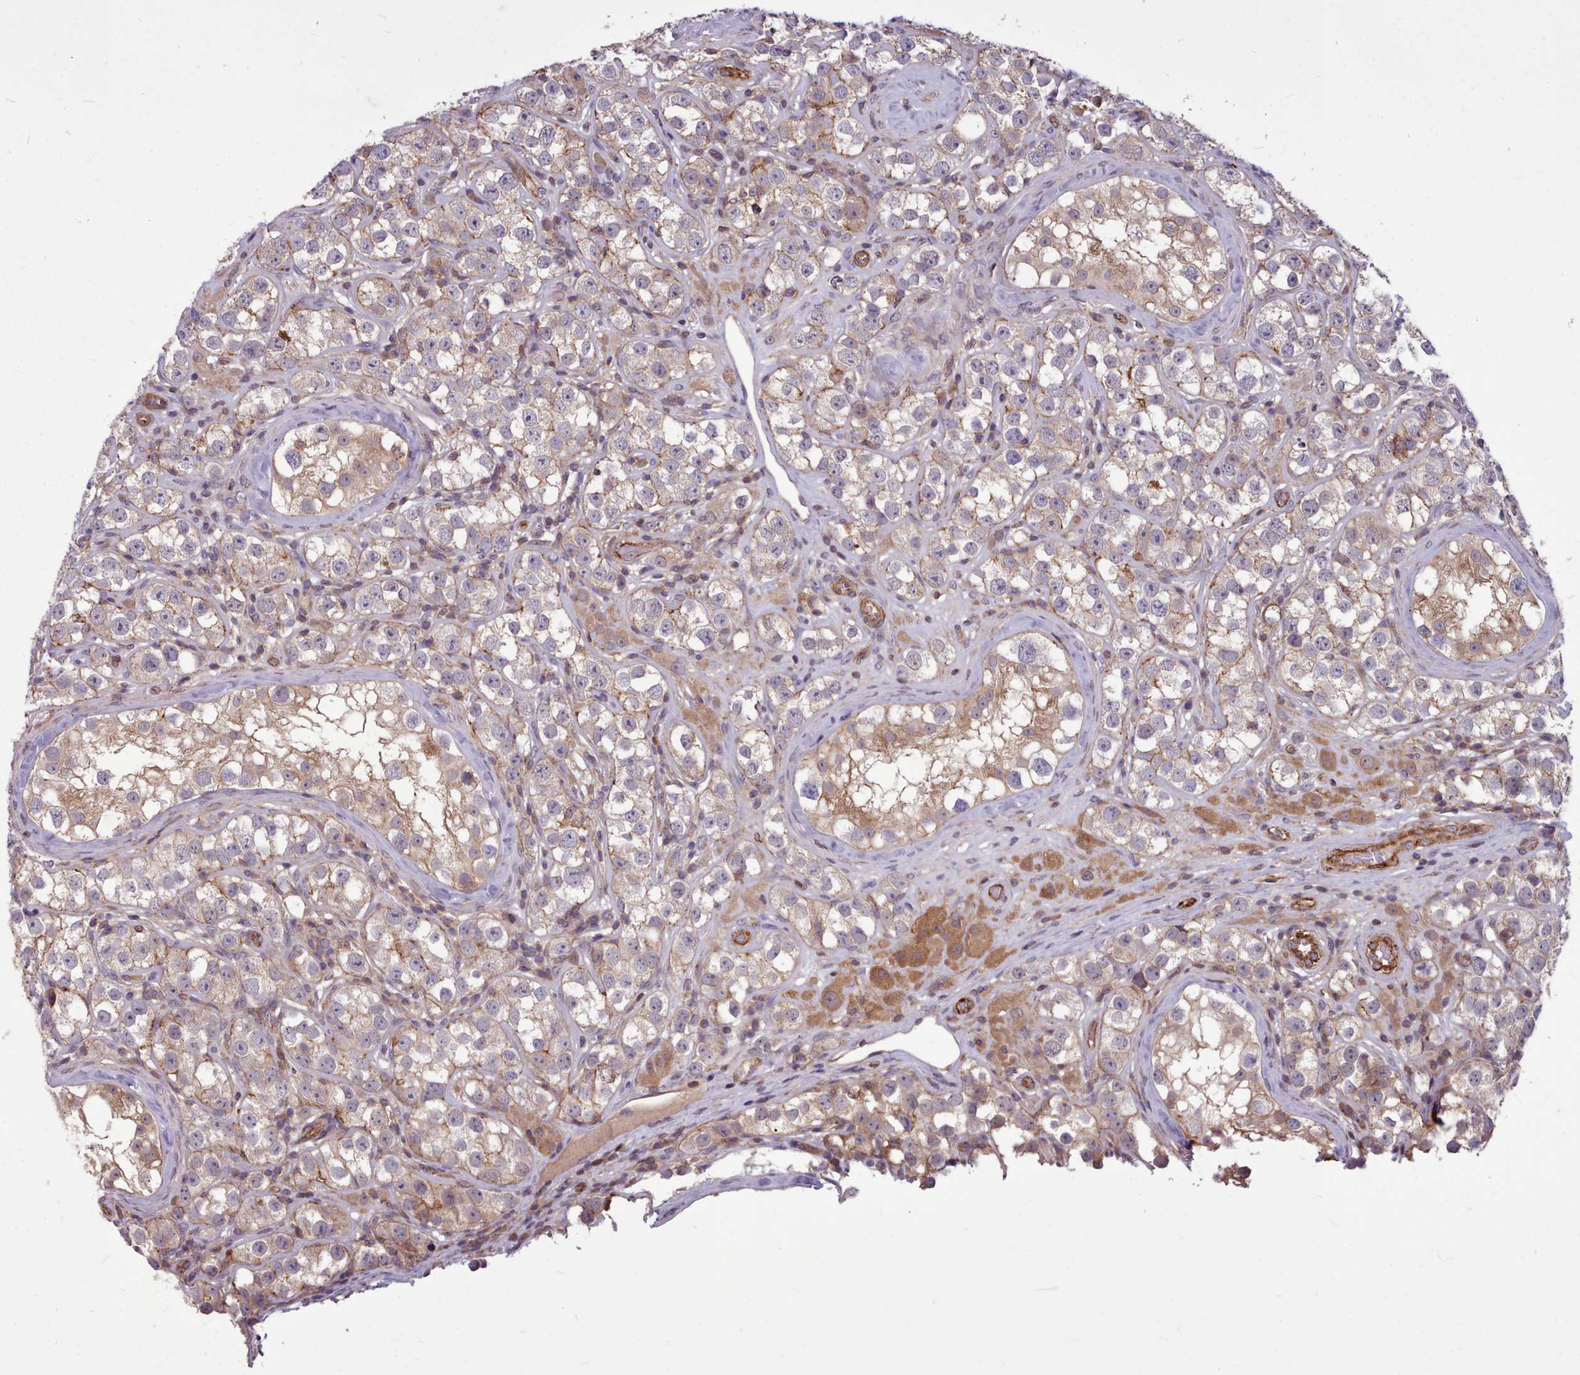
{"staining": {"intensity": "weak", "quantity": "25%-75%", "location": "cytoplasmic/membranous"}, "tissue": "testis cancer", "cell_type": "Tumor cells", "image_type": "cancer", "snomed": [{"axis": "morphology", "description": "Seminoma, NOS"}, {"axis": "topography", "description": "Testis"}], "caption": "An IHC histopathology image of neoplastic tissue is shown. Protein staining in brown labels weak cytoplasmic/membranous positivity in testis seminoma within tumor cells.", "gene": "STUB1", "patient": {"sex": "male", "age": 28}}